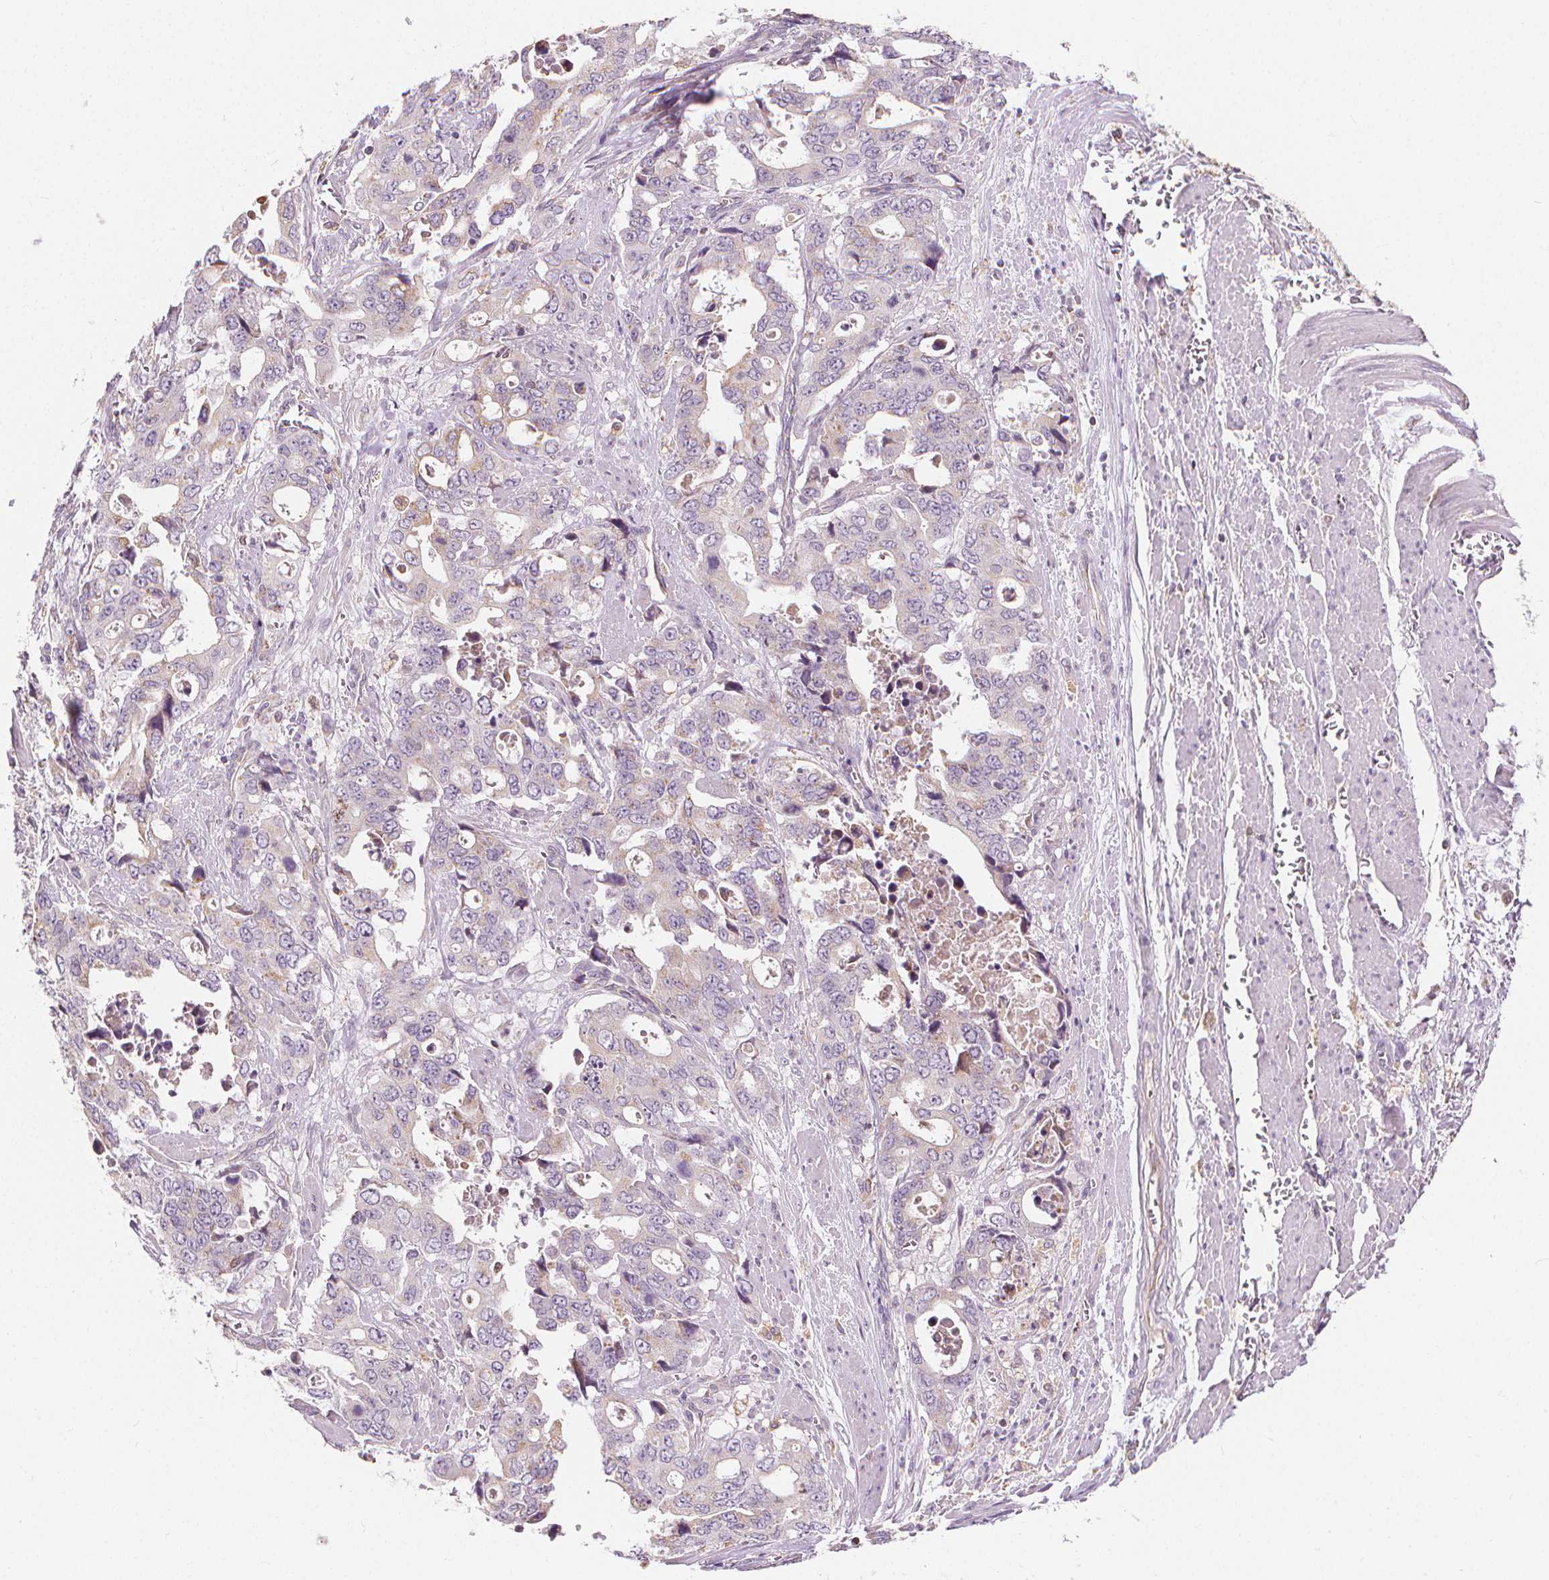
{"staining": {"intensity": "negative", "quantity": "none", "location": "none"}, "tissue": "stomach cancer", "cell_type": "Tumor cells", "image_type": "cancer", "snomed": [{"axis": "morphology", "description": "Adenocarcinoma, NOS"}, {"axis": "topography", "description": "Stomach, upper"}], "caption": "IHC micrograph of stomach cancer (adenocarcinoma) stained for a protein (brown), which exhibits no positivity in tumor cells.", "gene": "RAB20", "patient": {"sex": "male", "age": 74}}